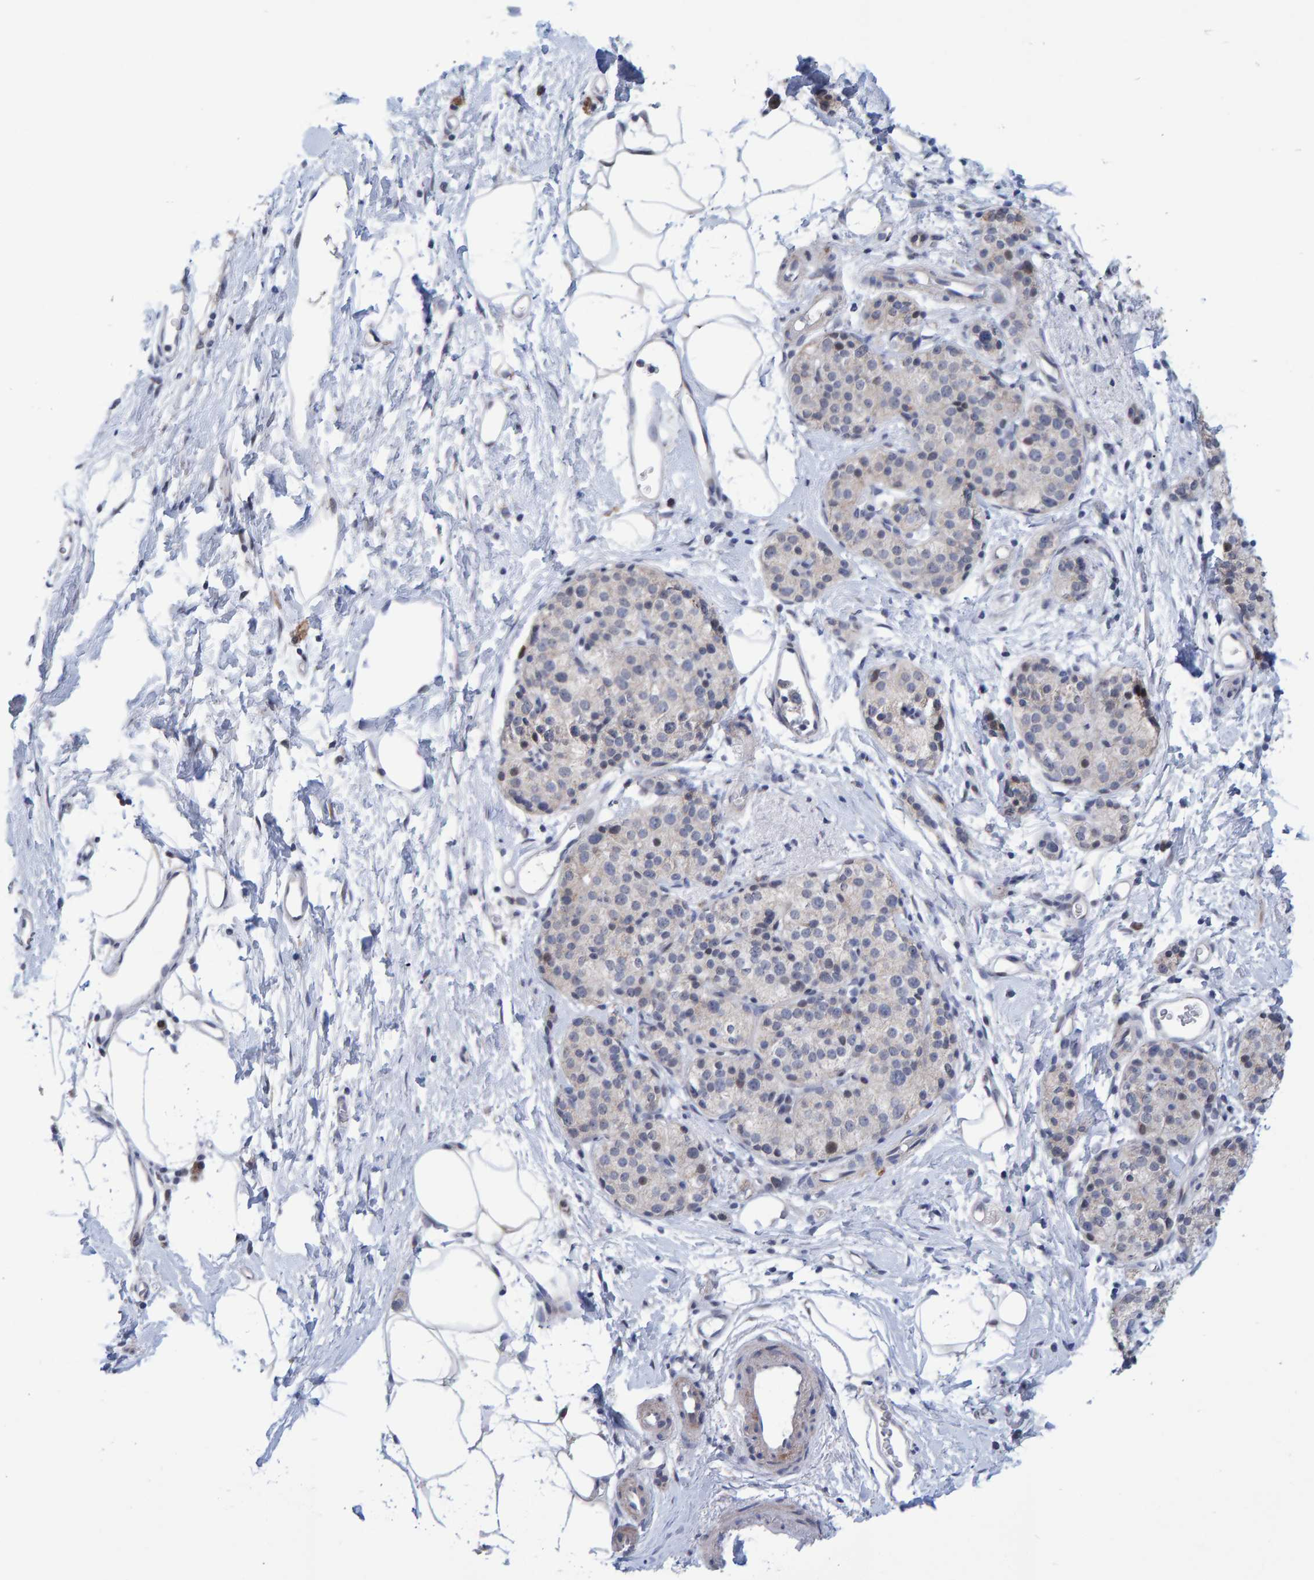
{"staining": {"intensity": "negative", "quantity": "none", "location": "none"}, "tissue": "pancreatic cancer", "cell_type": "Tumor cells", "image_type": "cancer", "snomed": [{"axis": "morphology", "description": "Adenocarcinoma, NOS"}, {"axis": "topography", "description": "Pancreas"}], "caption": "Immunohistochemistry image of pancreatic adenocarcinoma stained for a protein (brown), which shows no positivity in tumor cells.", "gene": "USP43", "patient": {"sex": "male", "age": 50}}